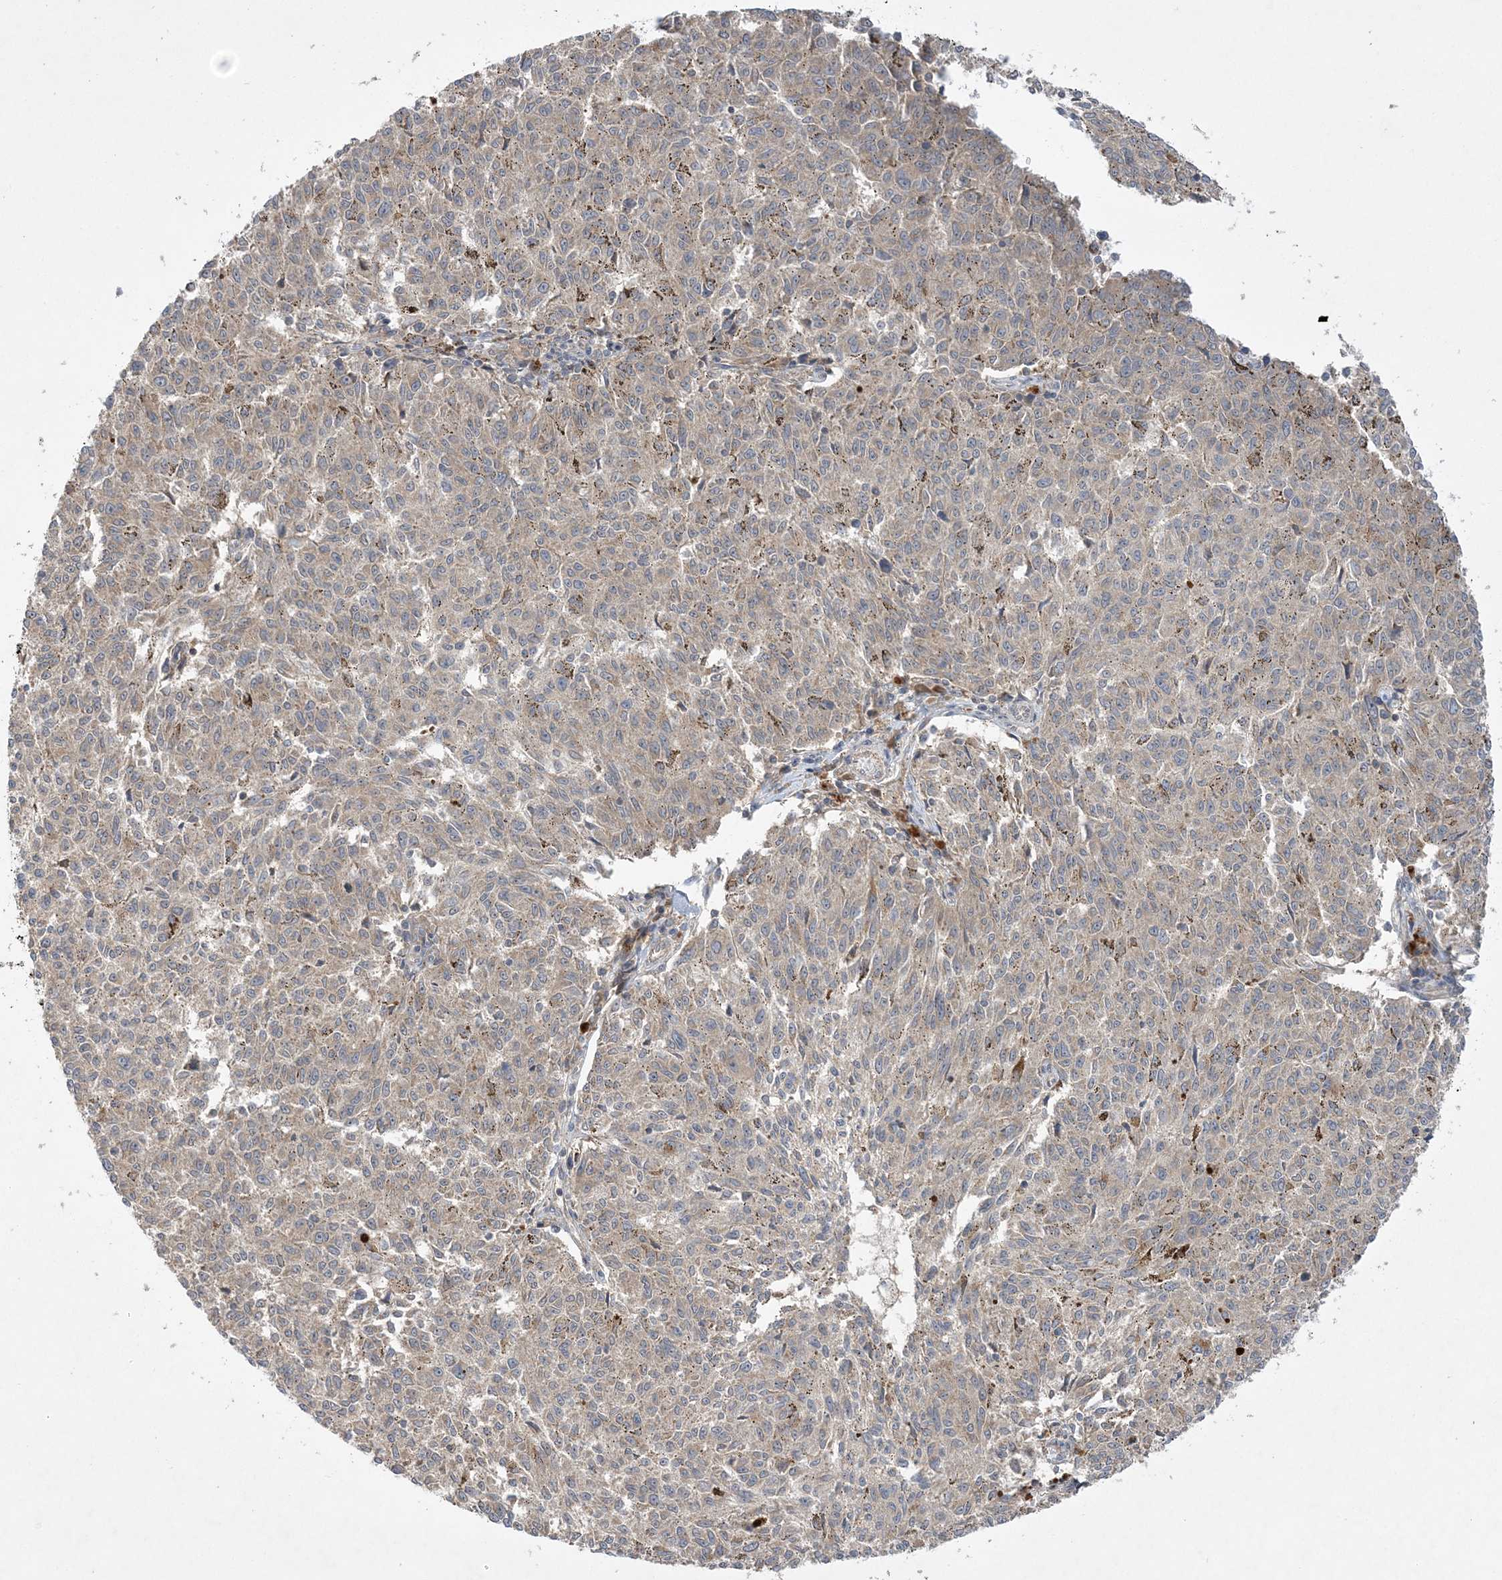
{"staining": {"intensity": "negative", "quantity": "none", "location": "none"}, "tissue": "melanoma", "cell_type": "Tumor cells", "image_type": "cancer", "snomed": [{"axis": "morphology", "description": "Malignant melanoma, NOS"}, {"axis": "topography", "description": "Skin"}], "caption": "IHC histopathology image of melanoma stained for a protein (brown), which demonstrates no expression in tumor cells.", "gene": "MMADHC", "patient": {"sex": "female", "age": 72}}